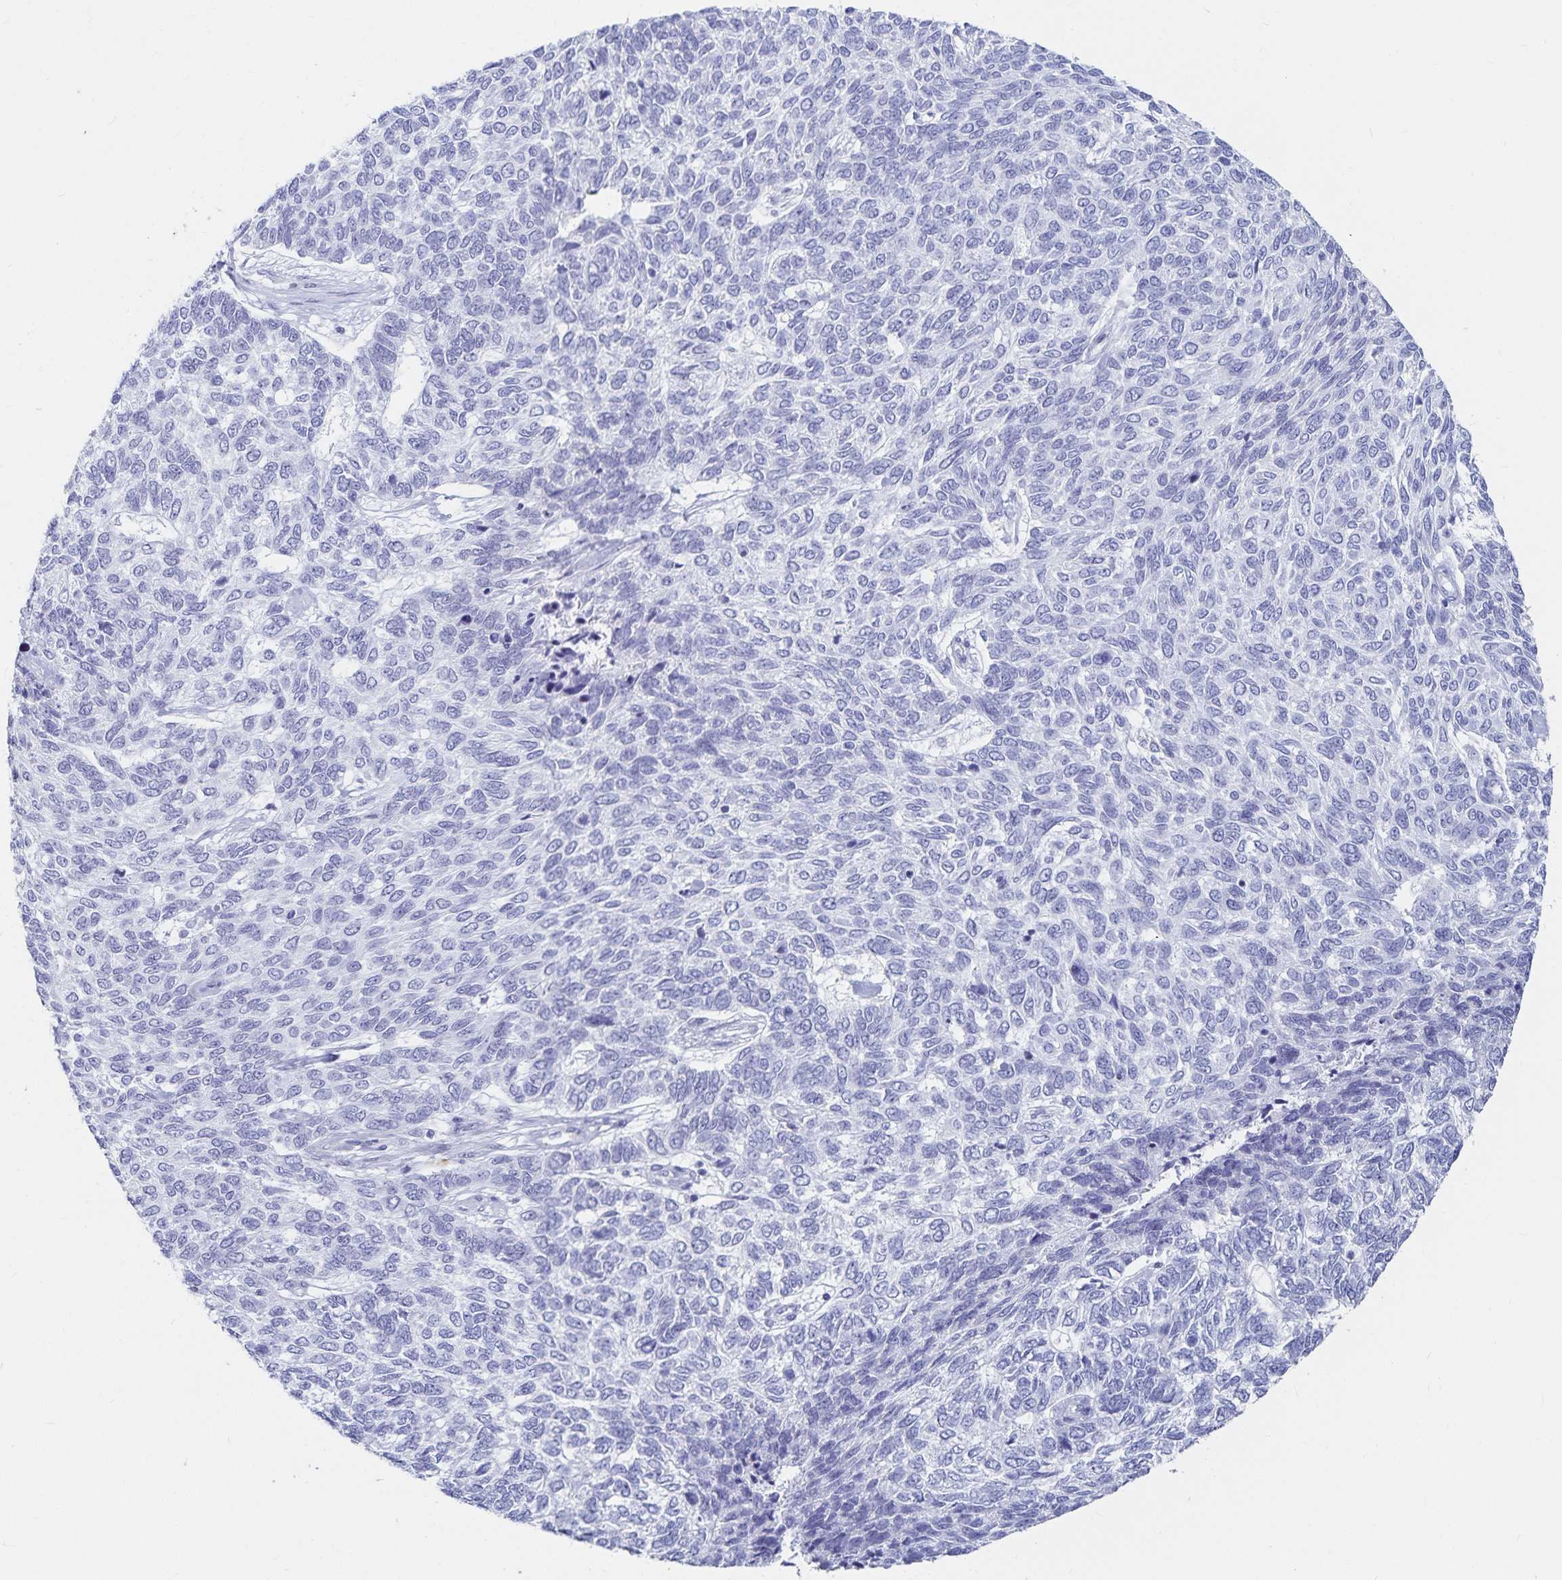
{"staining": {"intensity": "negative", "quantity": "none", "location": "none"}, "tissue": "skin cancer", "cell_type": "Tumor cells", "image_type": "cancer", "snomed": [{"axis": "morphology", "description": "Basal cell carcinoma"}, {"axis": "topography", "description": "Skin"}], "caption": "Skin cancer stained for a protein using IHC shows no positivity tumor cells.", "gene": "TNIP1", "patient": {"sex": "female", "age": 65}}